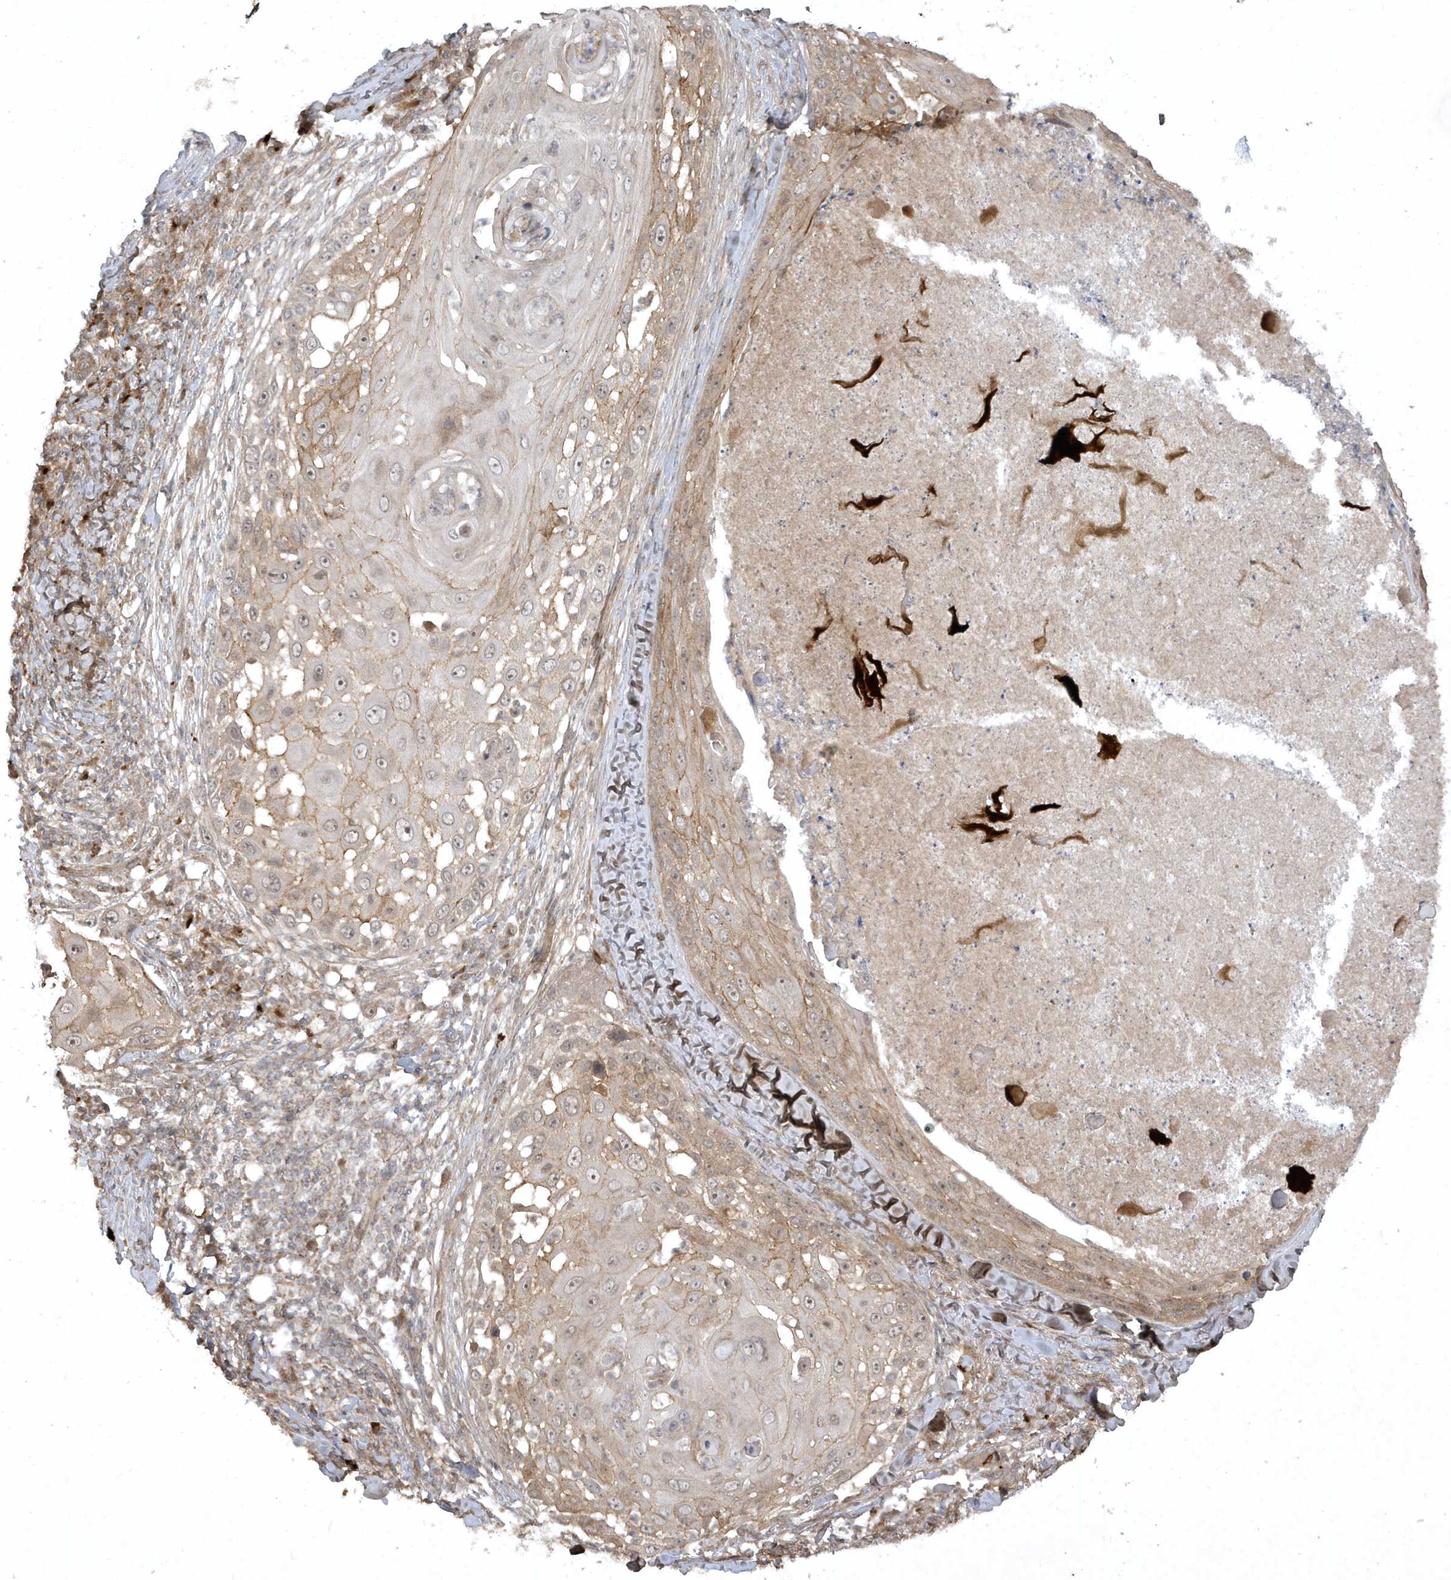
{"staining": {"intensity": "weak", "quantity": "<25%", "location": "cytoplasmic/membranous"}, "tissue": "skin cancer", "cell_type": "Tumor cells", "image_type": "cancer", "snomed": [{"axis": "morphology", "description": "Squamous cell carcinoma, NOS"}, {"axis": "topography", "description": "Skin"}], "caption": "An IHC micrograph of skin cancer (squamous cell carcinoma) is shown. There is no staining in tumor cells of skin cancer (squamous cell carcinoma).", "gene": "FAM83C", "patient": {"sex": "female", "age": 44}}